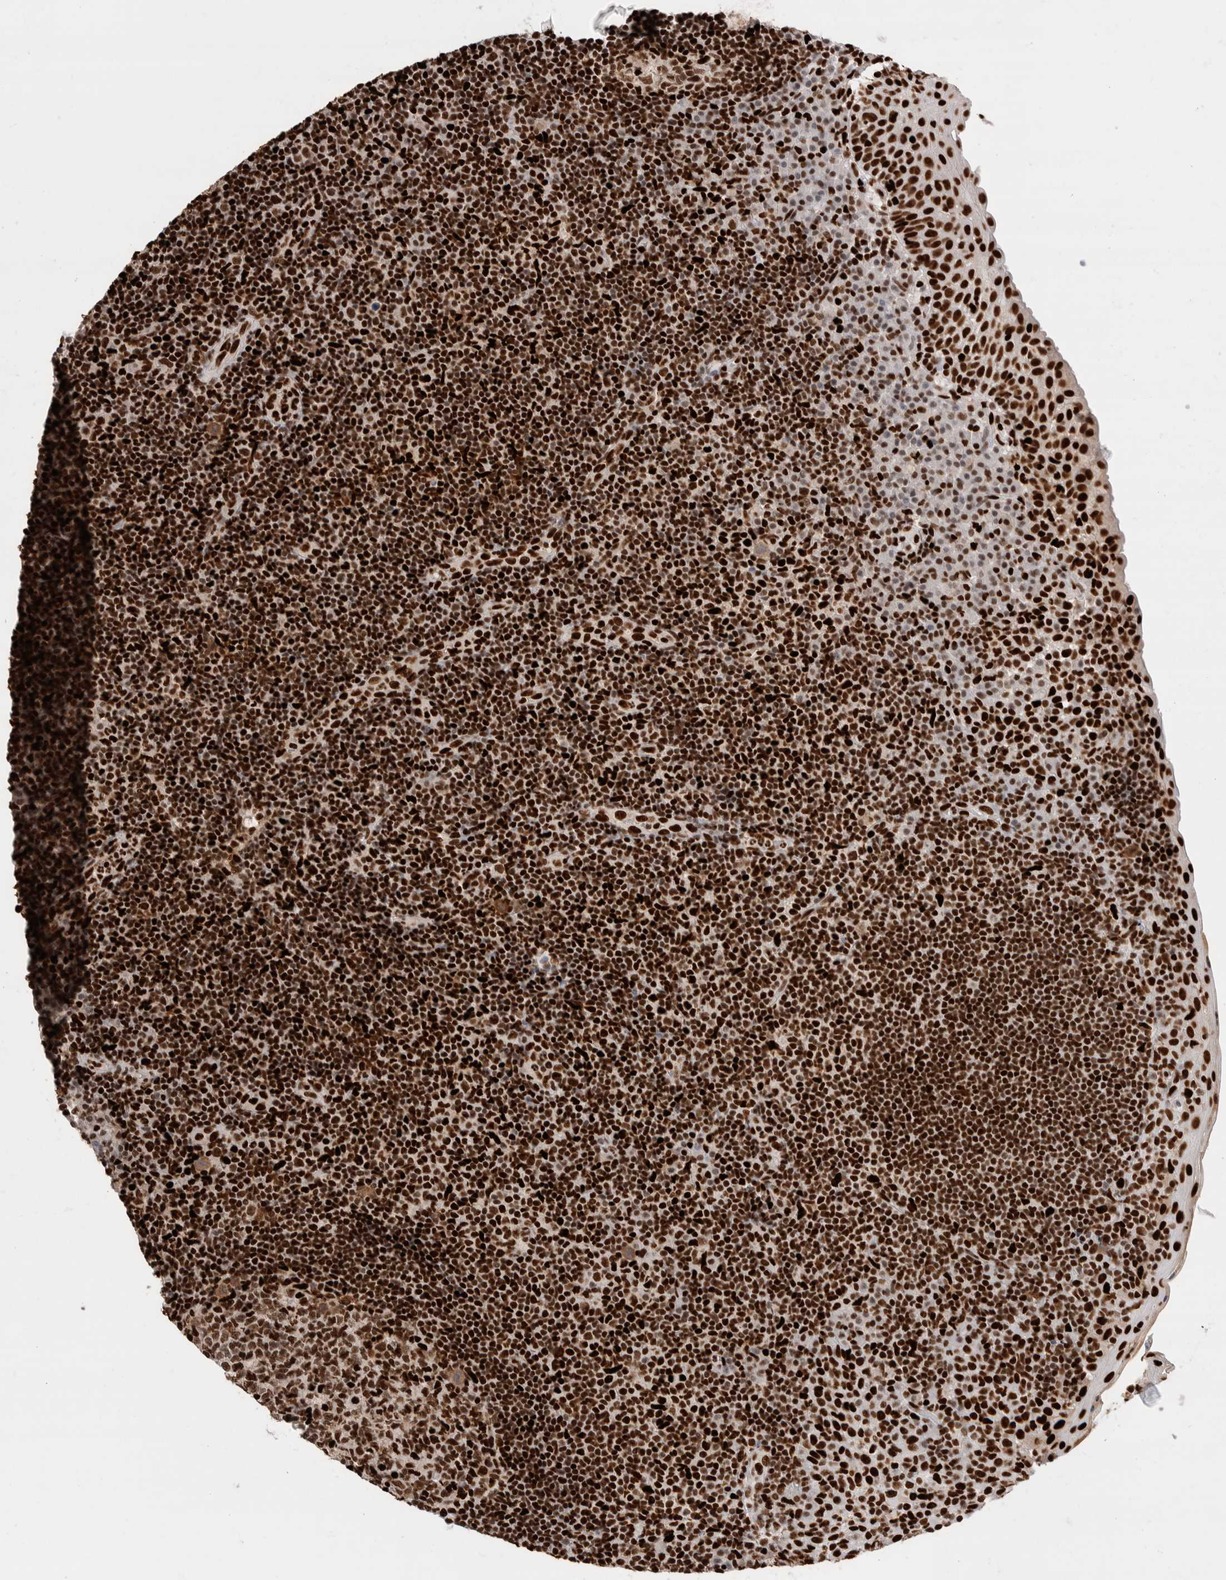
{"staining": {"intensity": "strong", "quantity": ">75%", "location": "nuclear"}, "tissue": "tonsil", "cell_type": "Germinal center cells", "image_type": "normal", "snomed": [{"axis": "morphology", "description": "Normal tissue, NOS"}, {"axis": "topography", "description": "Tonsil"}], "caption": "Immunohistochemistry (IHC) staining of normal tonsil, which shows high levels of strong nuclear staining in approximately >75% of germinal center cells indicating strong nuclear protein staining. The staining was performed using DAB (3,3'-diaminobenzidine) (brown) for protein detection and nuclei were counterstained in hematoxylin (blue).", "gene": "C17orf49", "patient": {"sex": "female", "age": 40}}